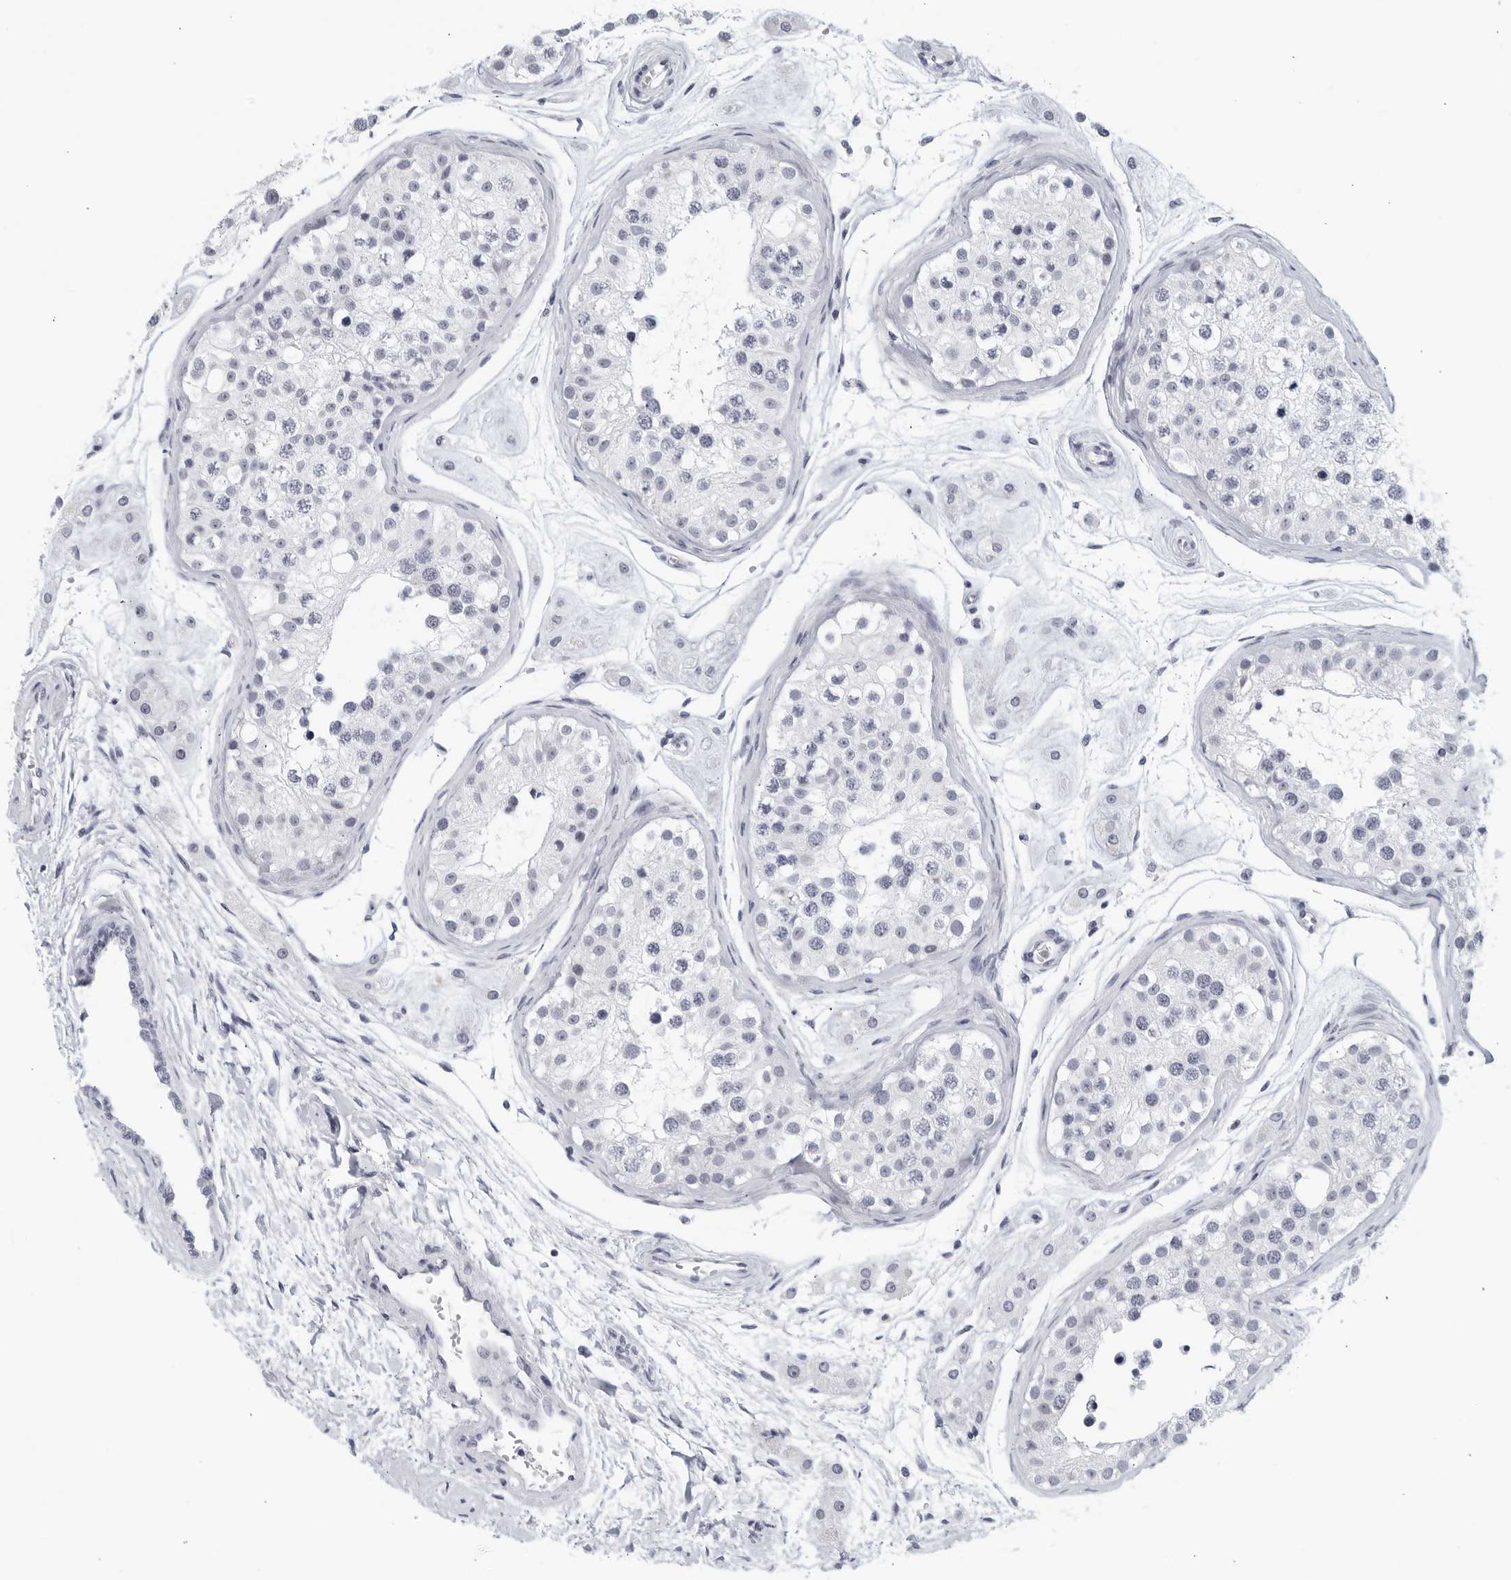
{"staining": {"intensity": "negative", "quantity": "none", "location": "none"}, "tissue": "testis", "cell_type": "Cells in seminiferous ducts", "image_type": "normal", "snomed": [{"axis": "morphology", "description": "Normal tissue, NOS"}, {"axis": "morphology", "description": "Adenocarcinoma, metastatic, NOS"}, {"axis": "topography", "description": "Testis"}], "caption": "Immunohistochemistry (IHC) histopathology image of normal testis: human testis stained with DAB exhibits no significant protein expression in cells in seminiferous ducts.", "gene": "KLK7", "patient": {"sex": "male", "age": 26}}